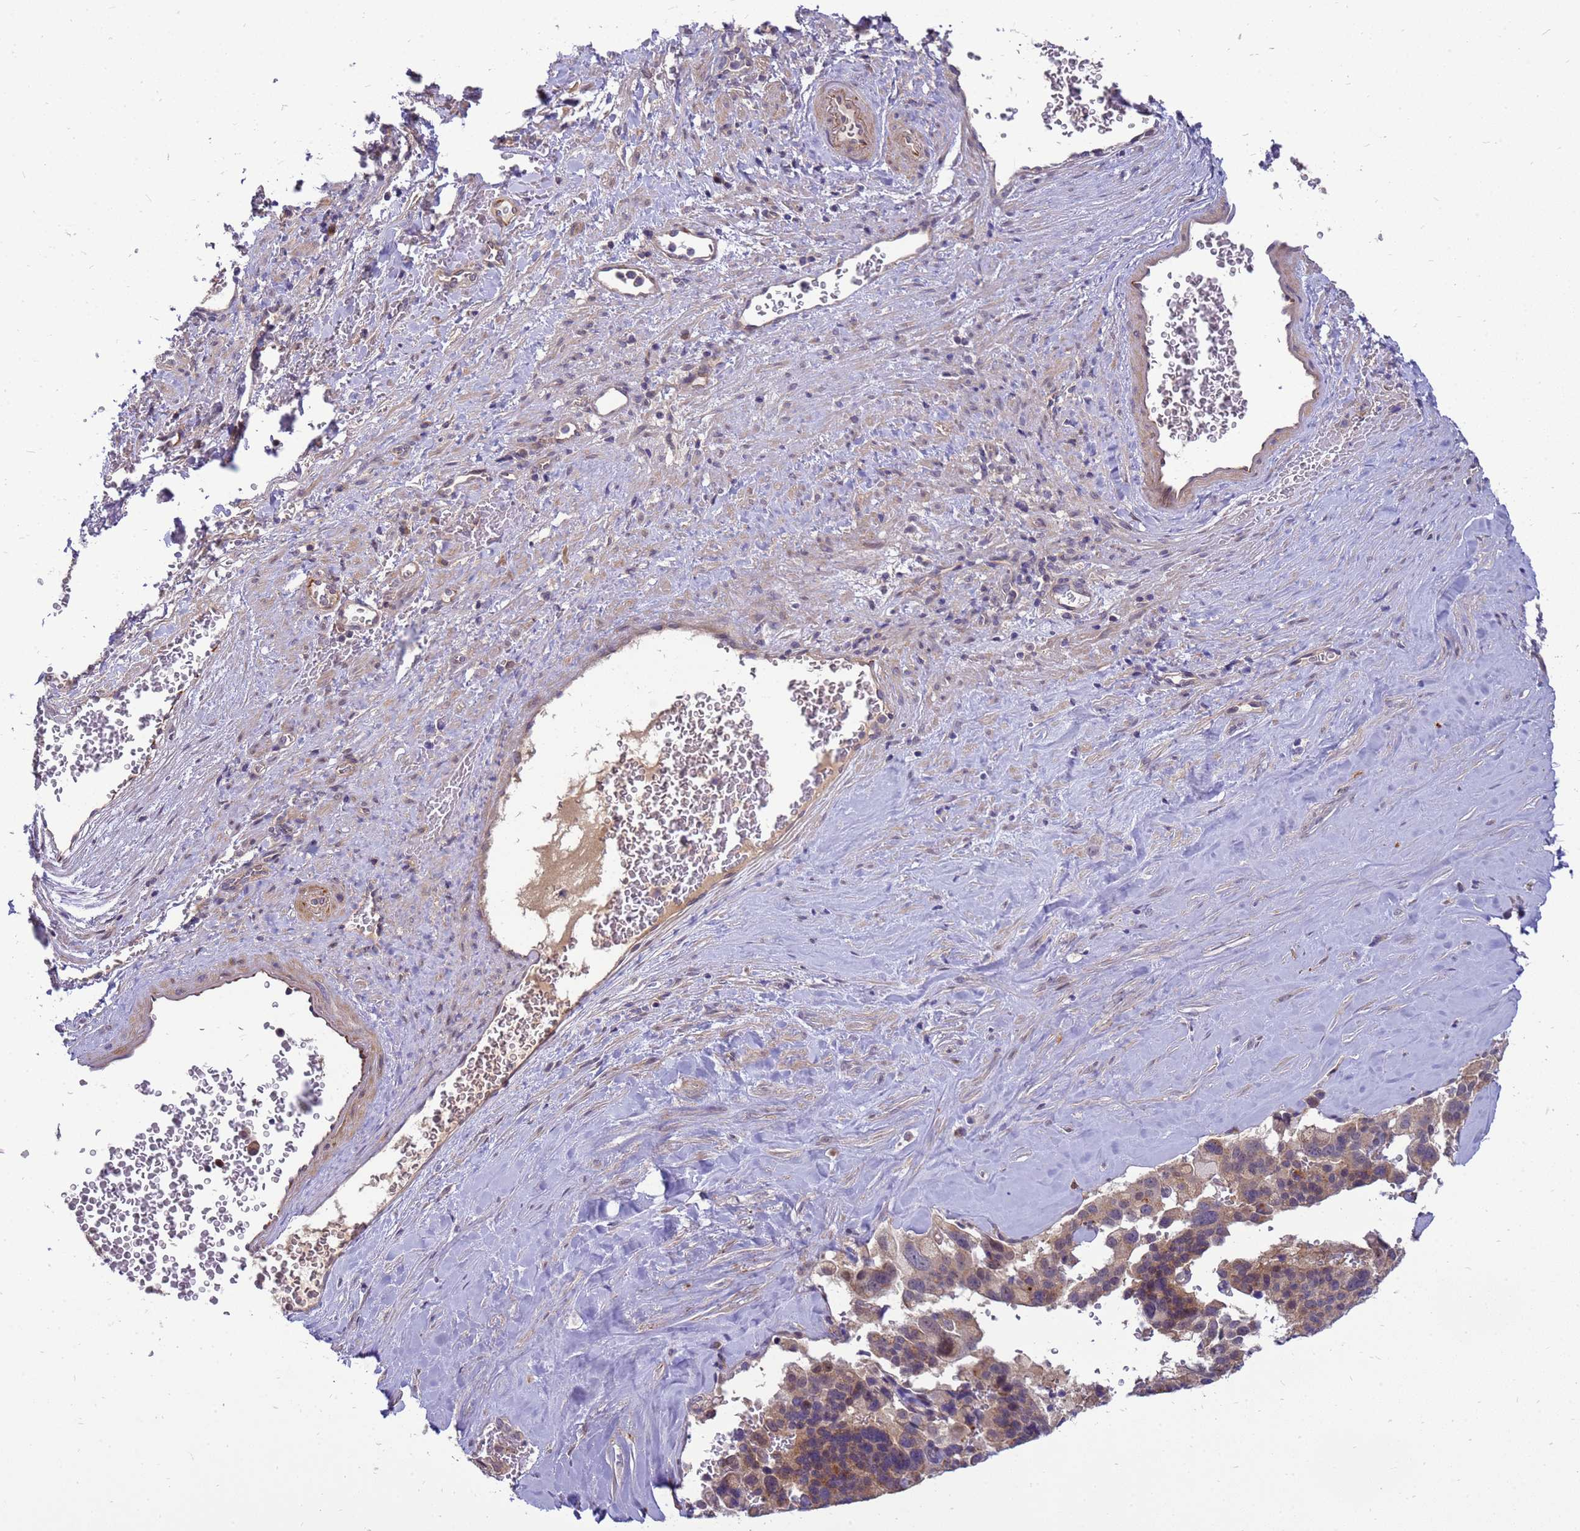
{"staining": {"intensity": "moderate", "quantity": ">75%", "location": "cytoplasmic/membranous"}, "tissue": "pancreatic cancer", "cell_type": "Tumor cells", "image_type": "cancer", "snomed": [{"axis": "morphology", "description": "Adenocarcinoma, NOS"}, {"axis": "topography", "description": "Pancreas"}], "caption": "Pancreatic cancer (adenocarcinoma) stained with DAB IHC demonstrates medium levels of moderate cytoplasmic/membranous expression in approximately >75% of tumor cells.", "gene": "ENOPH1", "patient": {"sex": "male", "age": 65}}